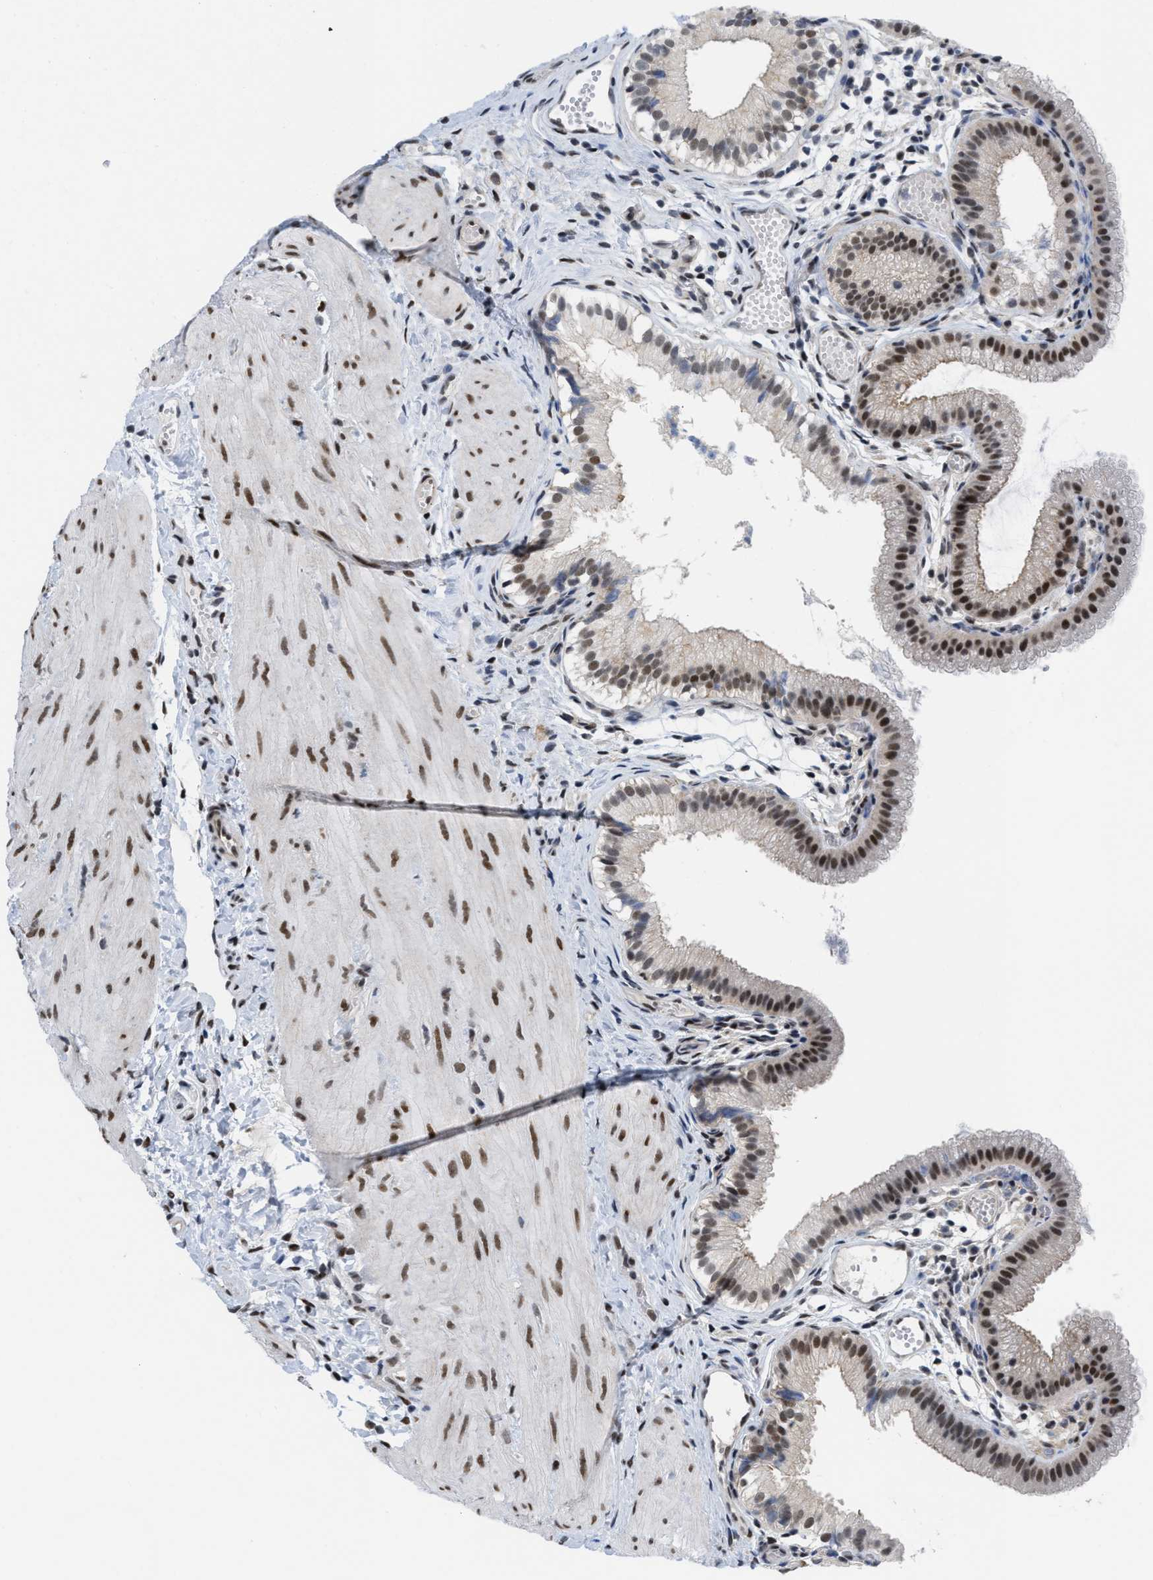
{"staining": {"intensity": "strong", "quantity": ">75%", "location": "nuclear"}, "tissue": "gallbladder", "cell_type": "Glandular cells", "image_type": "normal", "snomed": [{"axis": "morphology", "description": "Normal tissue, NOS"}, {"axis": "topography", "description": "Gallbladder"}], "caption": "Immunohistochemical staining of unremarkable gallbladder shows >75% levels of strong nuclear protein positivity in about >75% of glandular cells.", "gene": "MIER1", "patient": {"sex": "female", "age": 26}}